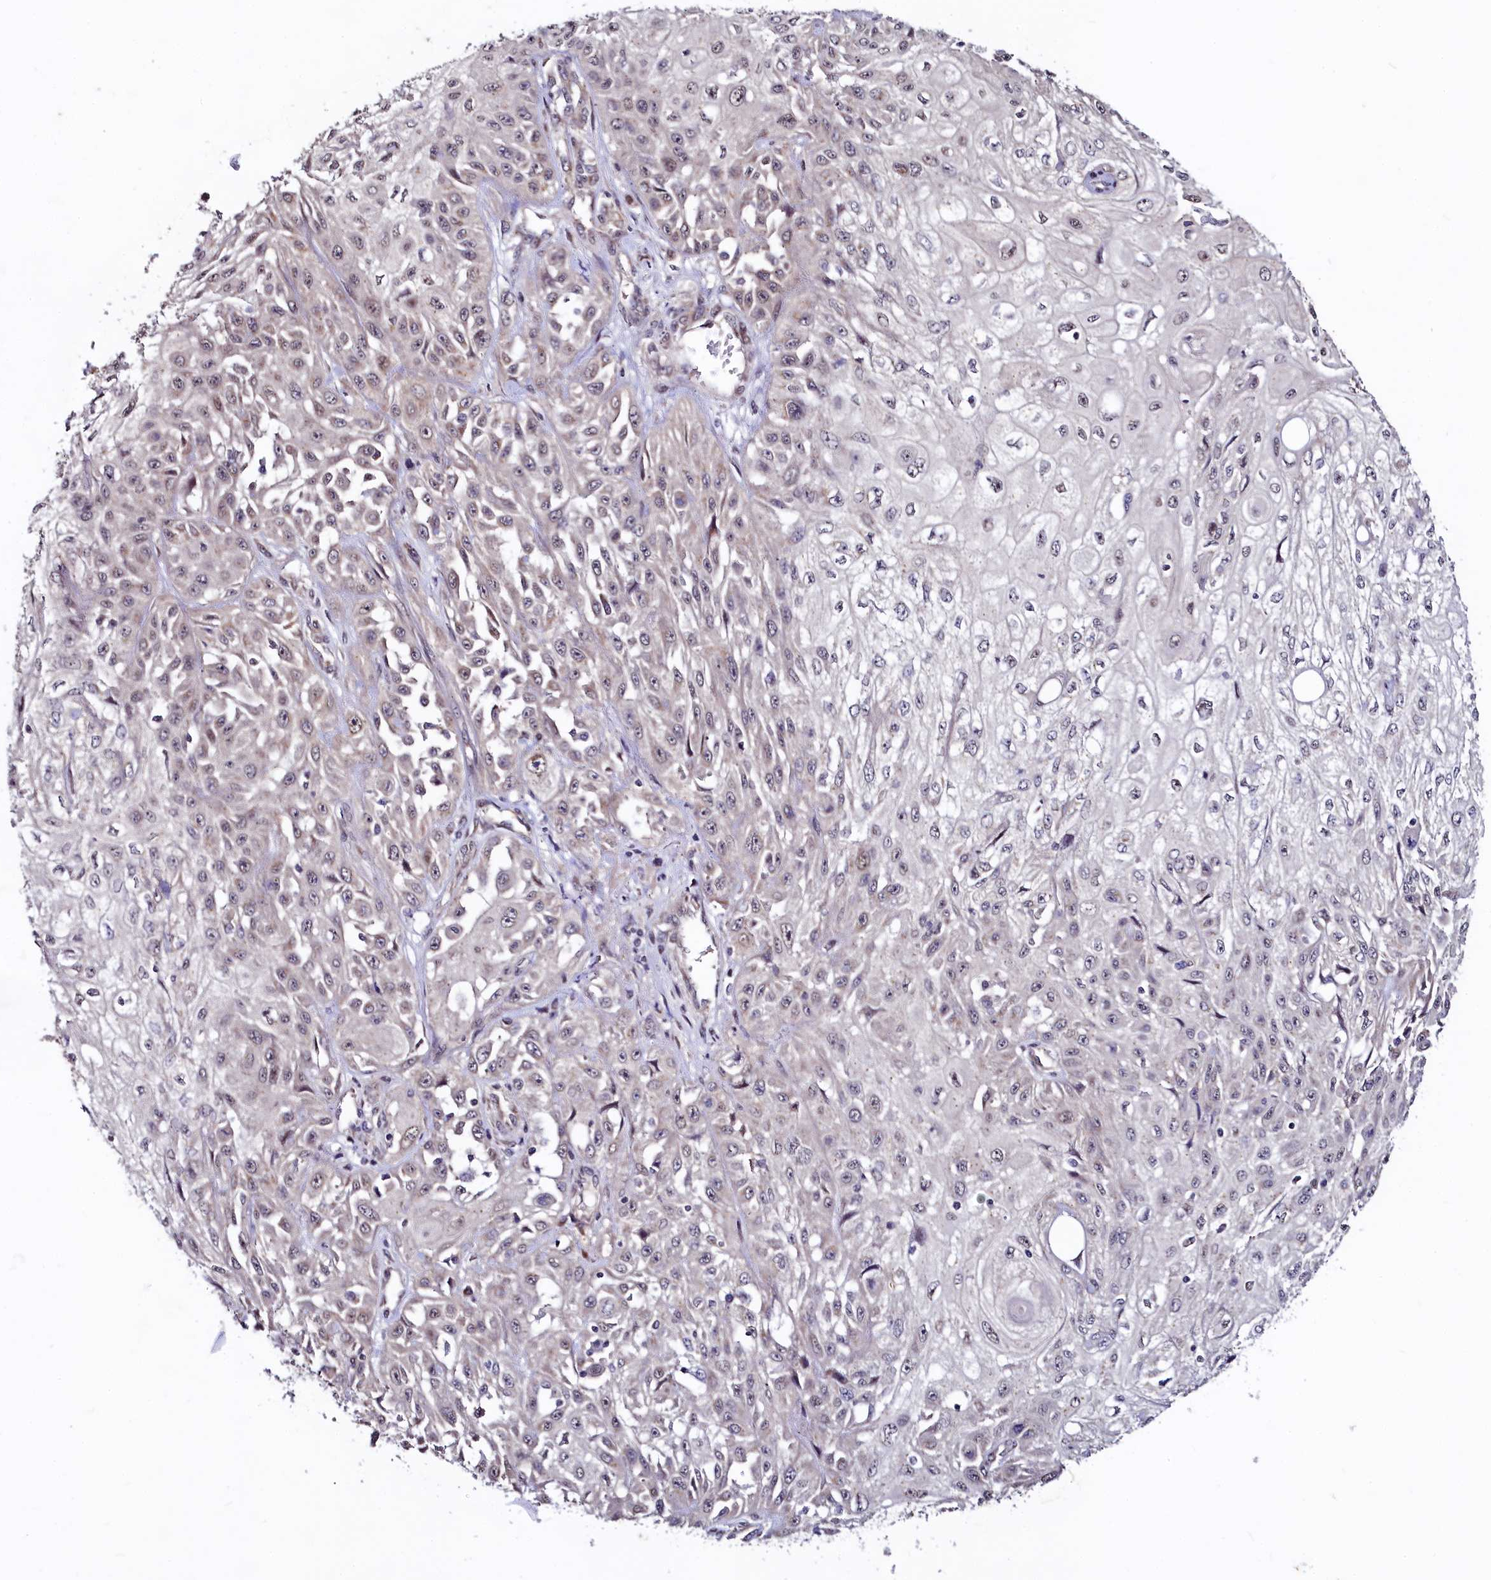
{"staining": {"intensity": "moderate", "quantity": "<25%", "location": "nuclear"}, "tissue": "skin cancer", "cell_type": "Tumor cells", "image_type": "cancer", "snomed": [{"axis": "morphology", "description": "Squamous cell carcinoma, NOS"}, {"axis": "morphology", "description": "Squamous cell carcinoma, metastatic, NOS"}, {"axis": "topography", "description": "Skin"}, {"axis": "topography", "description": "Lymph node"}], "caption": "Skin metastatic squamous cell carcinoma stained with a brown dye reveals moderate nuclear positive staining in about <25% of tumor cells.", "gene": "SEC24C", "patient": {"sex": "male", "age": 75}}